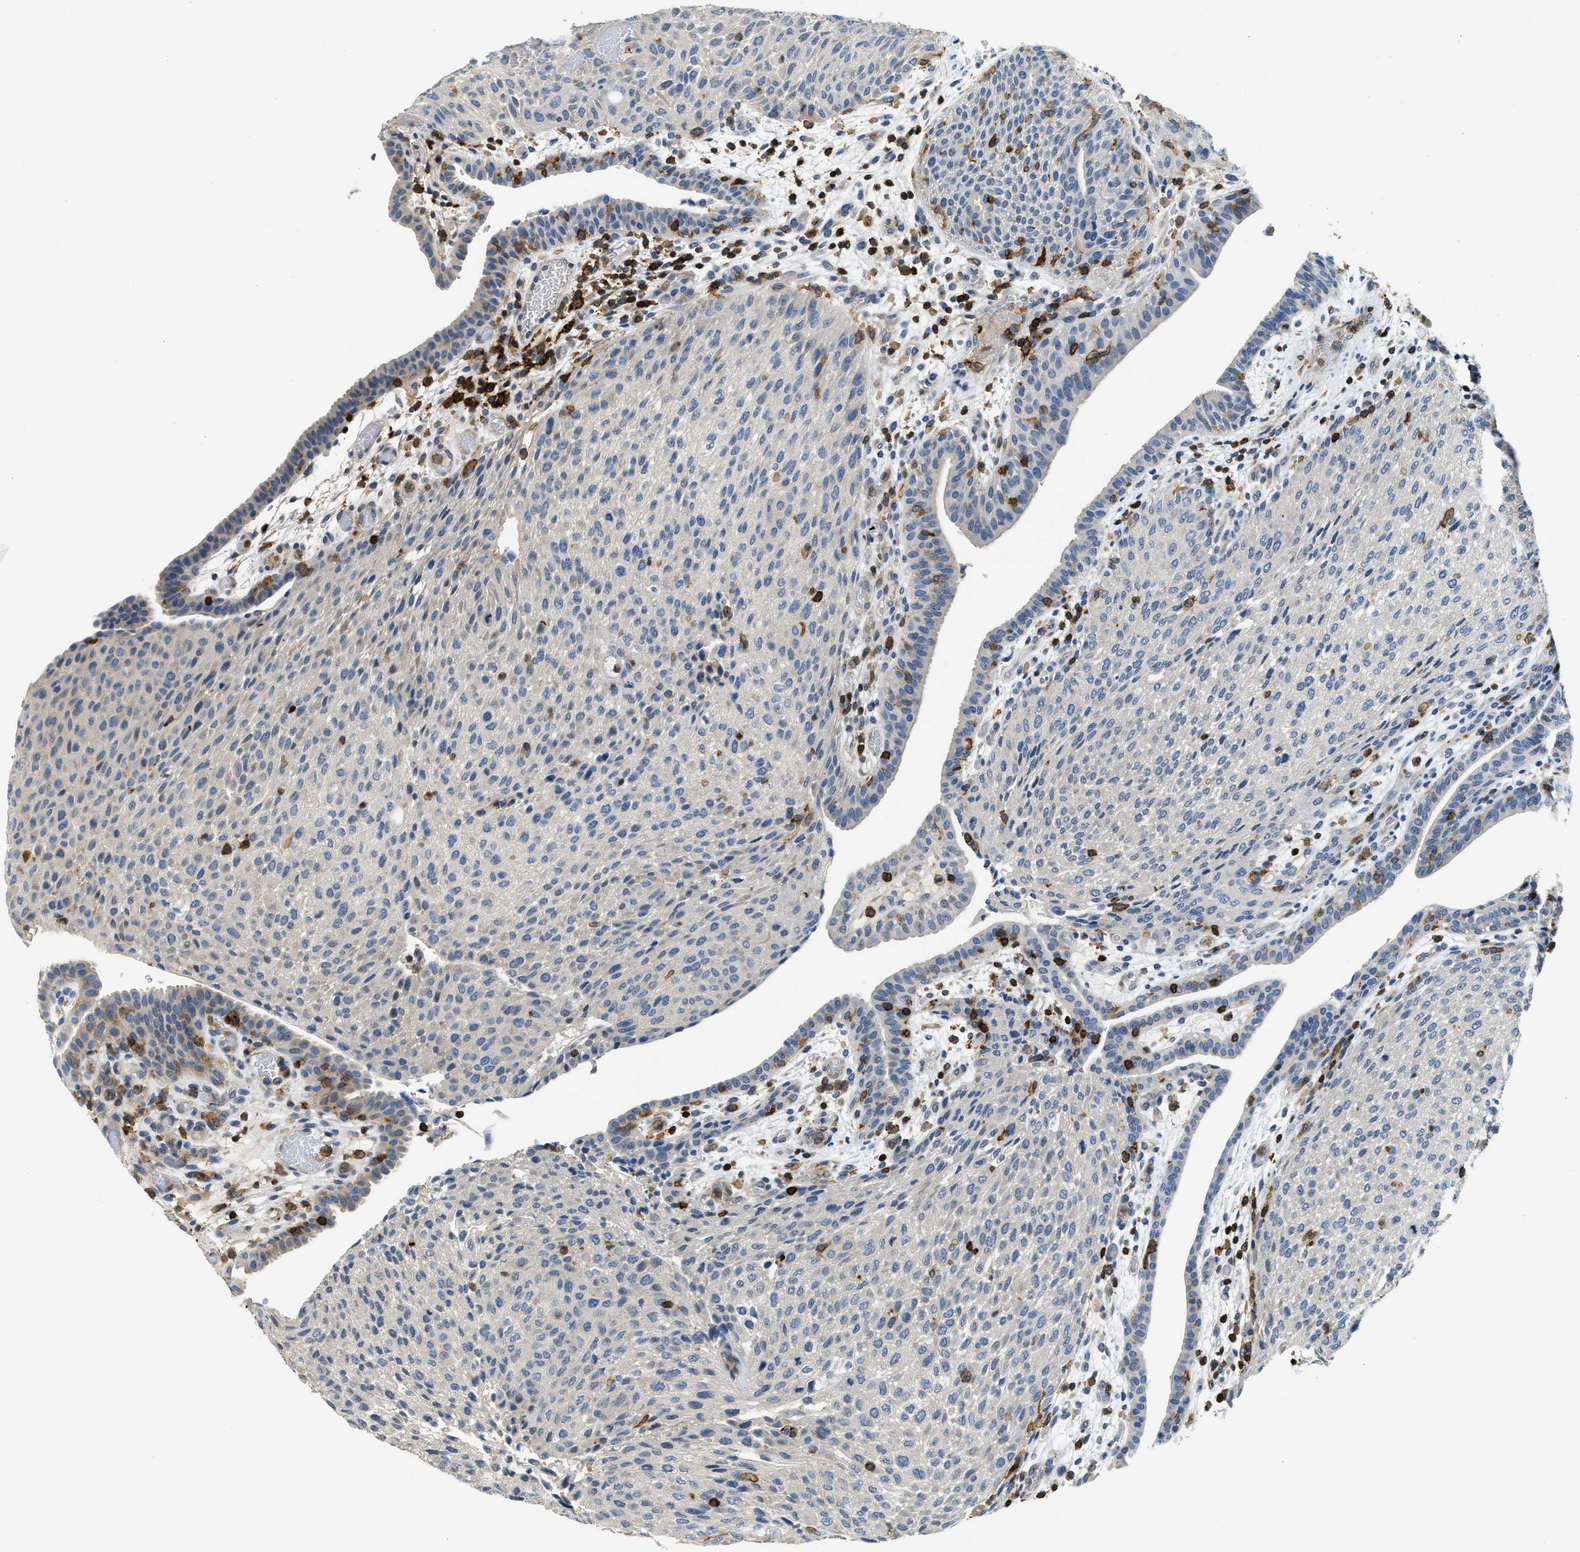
{"staining": {"intensity": "negative", "quantity": "none", "location": "none"}, "tissue": "urothelial cancer", "cell_type": "Tumor cells", "image_type": "cancer", "snomed": [{"axis": "morphology", "description": "Urothelial carcinoma, Low grade"}, {"axis": "morphology", "description": "Urothelial carcinoma, High grade"}, {"axis": "topography", "description": "Urinary bladder"}], "caption": "An immunohistochemistry image of urothelial cancer is shown. There is no staining in tumor cells of urothelial cancer. The staining is performed using DAB brown chromogen with nuclei counter-stained in using hematoxylin.", "gene": "MYO1G", "patient": {"sex": "male", "age": 35}}